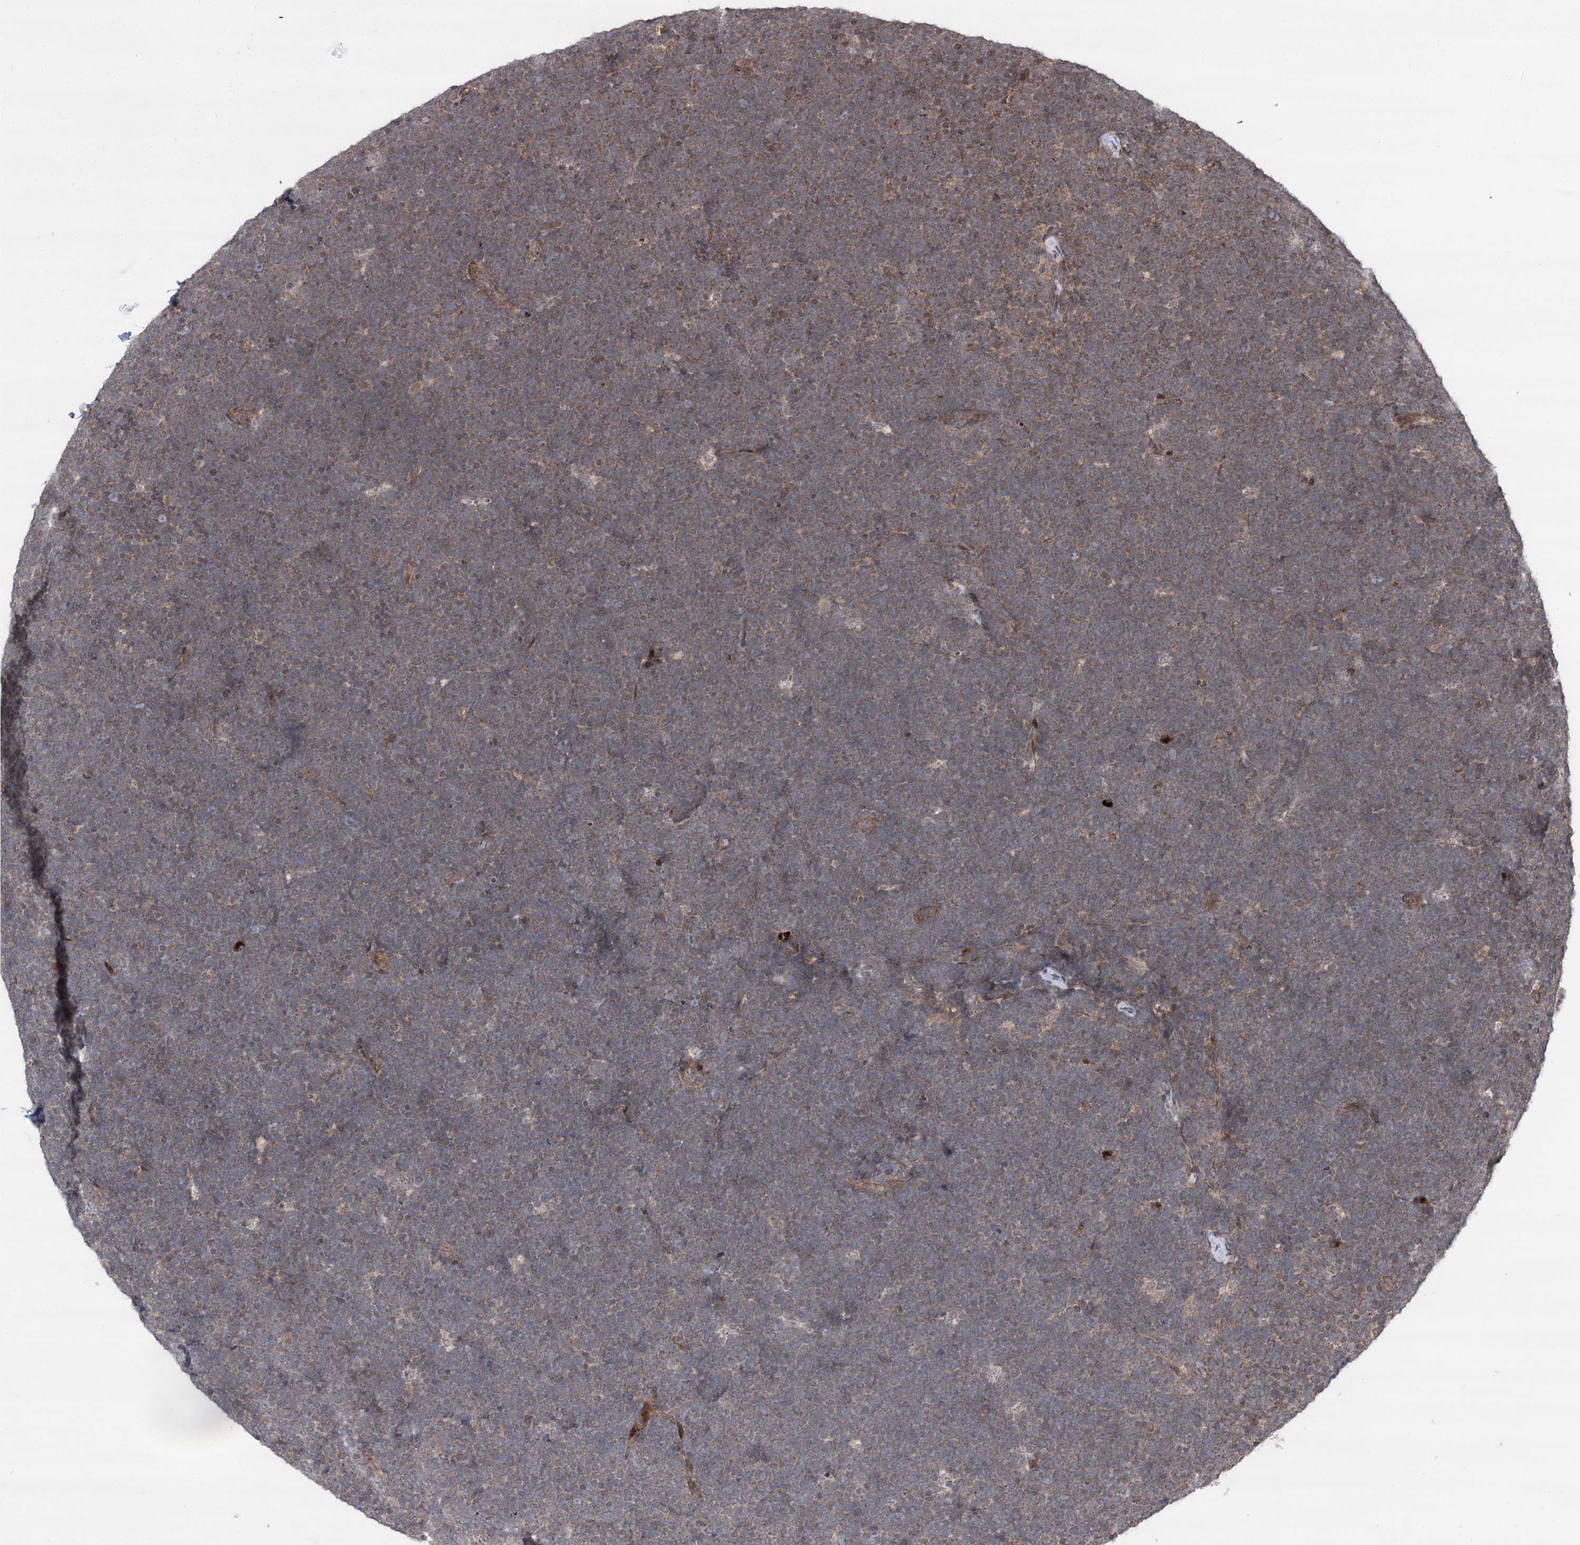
{"staining": {"intensity": "weak", "quantity": "25%-75%", "location": "cytoplasmic/membranous"}, "tissue": "lymphoma", "cell_type": "Tumor cells", "image_type": "cancer", "snomed": [{"axis": "morphology", "description": "Malignant lymphoma, non-Hodgkin's type, High grade"}, {"axis": "topography", "description": "Lymph node"}], "caption": "Lymphoma stained with DAB immunohistochemistry (IHC) demonstrates low levels of weak cytoplasmic/membranous staining in approximately 25%-75% of tumor cells. (IHC, brightfield microscopy, high magnification).", "gene": "TENM2", "patient": {"sex": "male", "age": 13}}